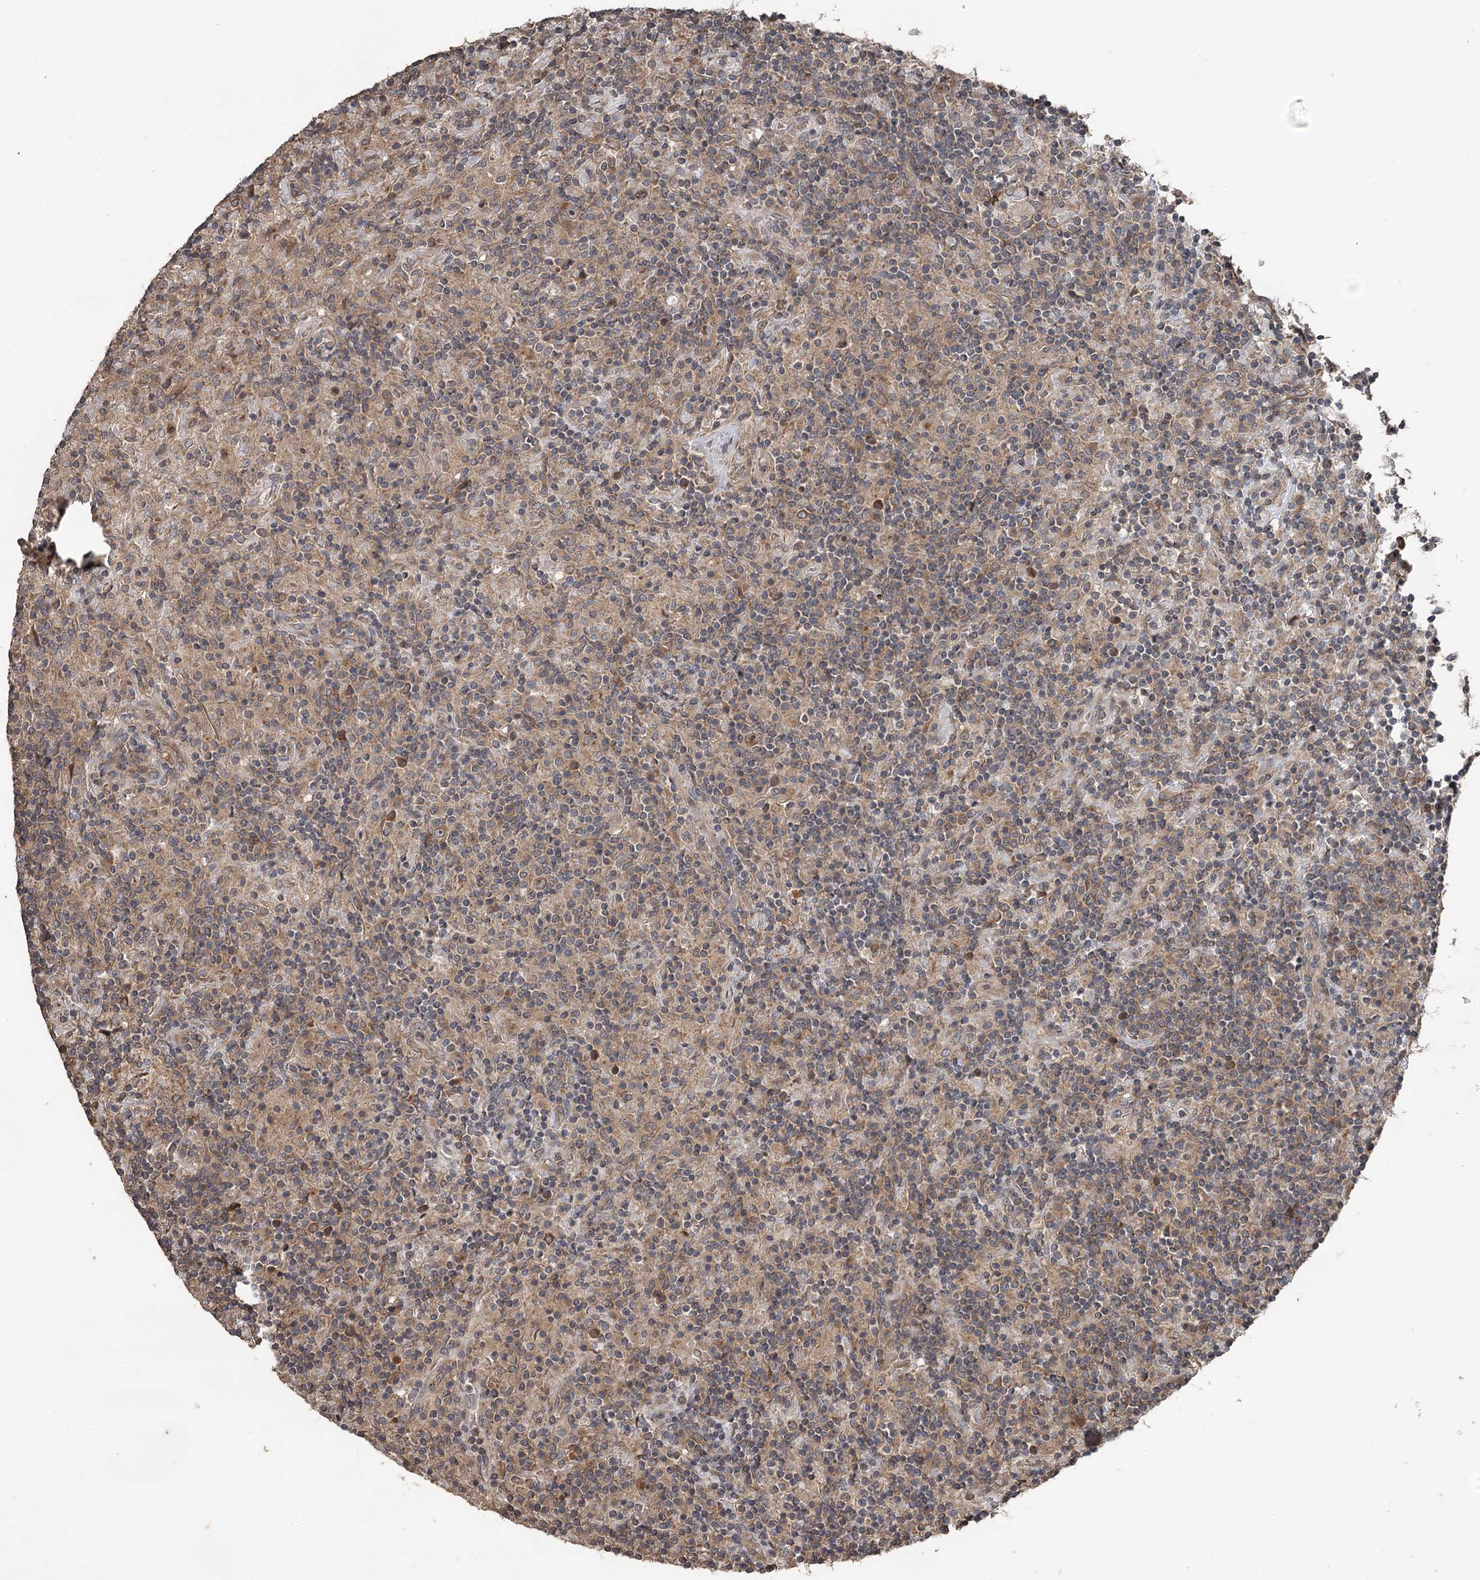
{"staining": {"intensity": "moderate", "quantity": "<25%", "location": "cytoplasmic/membranous"}, "tissue": "lymphoma", "cell_type": "Tumor cells", "image_type": "cancer", "snomed": [{"axis": "morphology", "description": "Hodgkin's disease, NOS"}, {"axis": "topography", "description": "Lymph node"}], "caption": "Moderate cytoplasmic/membranous protein positivity is appreciated in approximately <25% of tumor cells in lymphoma.", "gene": "RAB21", "patient": {"sex": "male", "age": 70}}